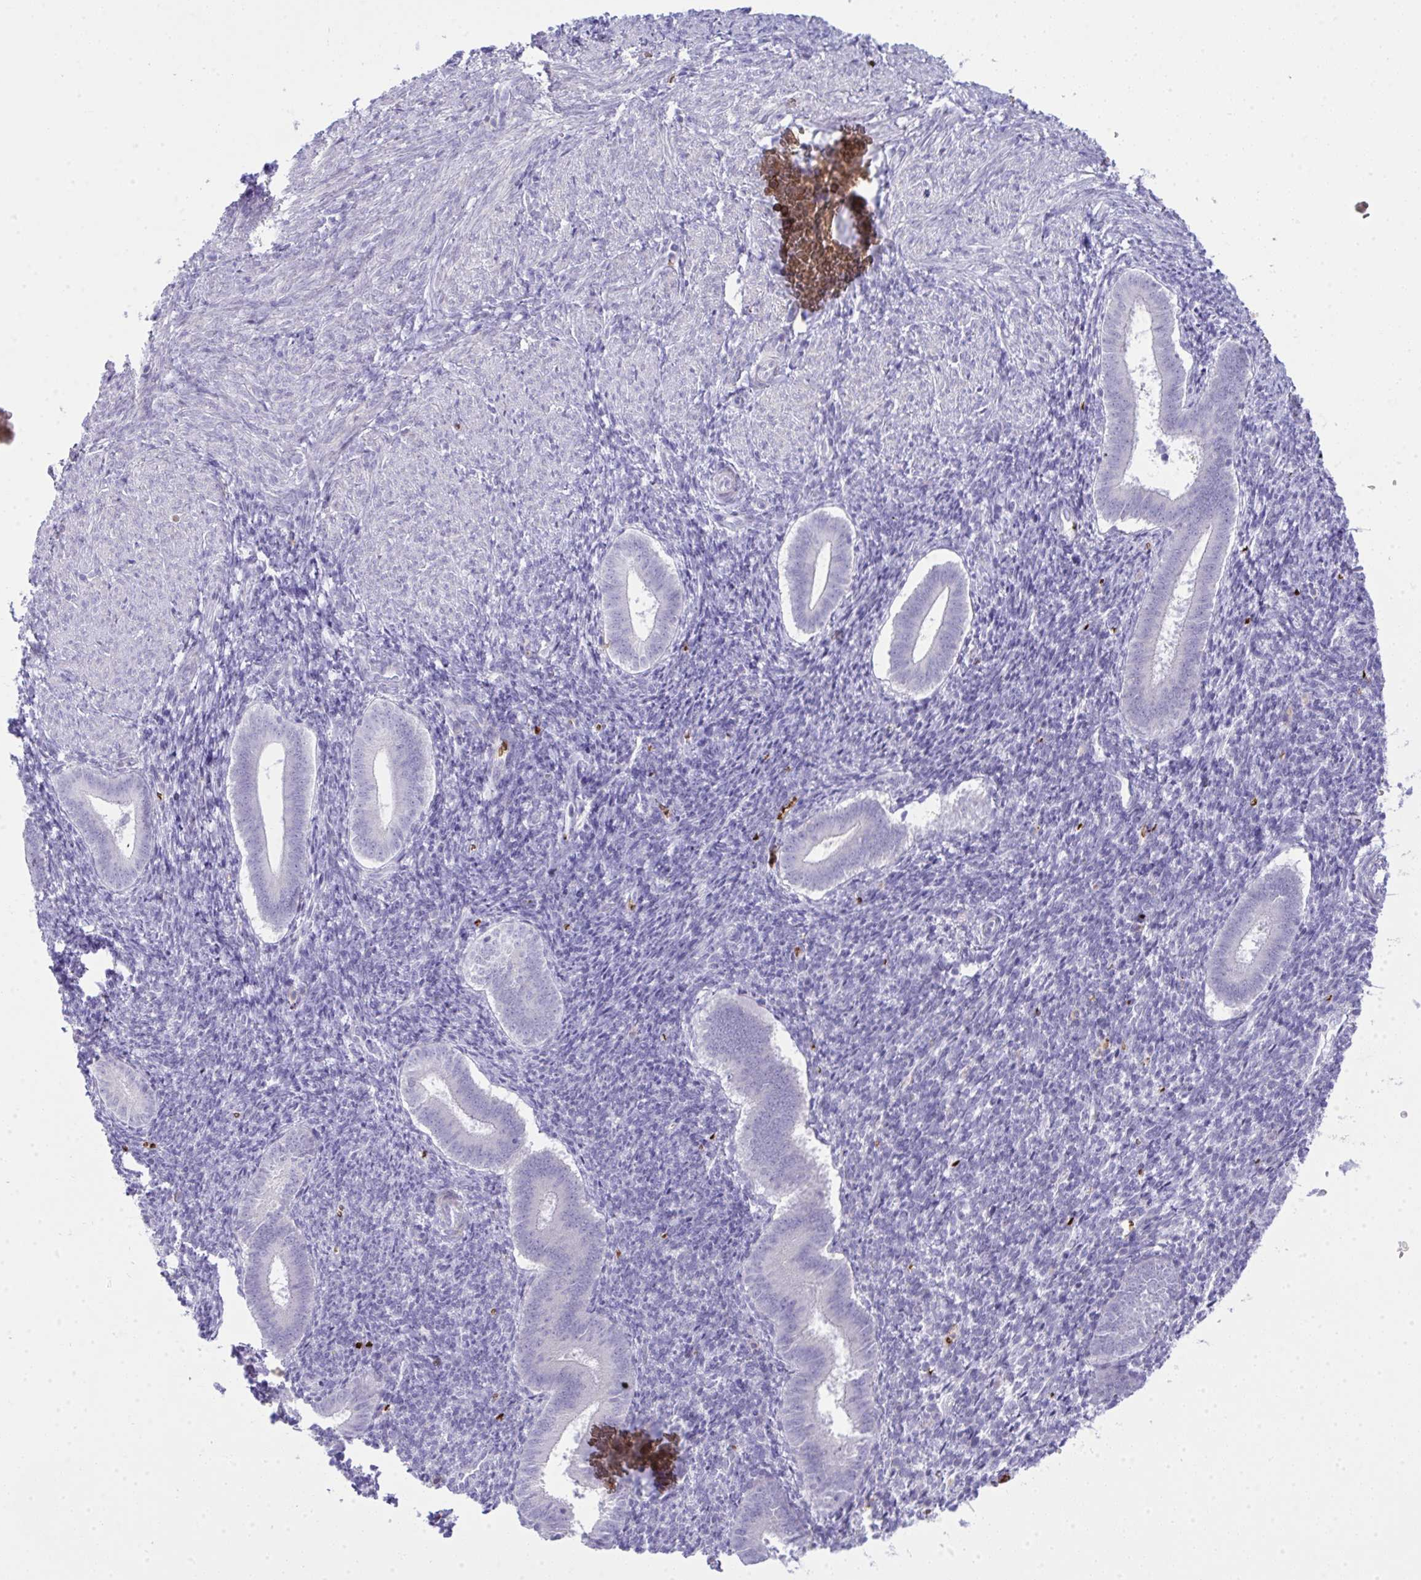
{"staining": {"intensity": "negative", "quantity": "none", "location": "none"}, "tissue": "endometrium", "cell_type": "Cells in endometrial stroma", "image_type": "normal", "snomed": [{"axis": "morphology", "description": "Normal tissue, NOS"}, {"axis": "topography", "description": "Endometrium"}], "caption": "This is a micrograph of IHC staining of unremarkable endometrium, which shows no staining in cells in endometrial stroma.", "gene": "SPTB", "patient": {"sex": "female", "age": 25}}